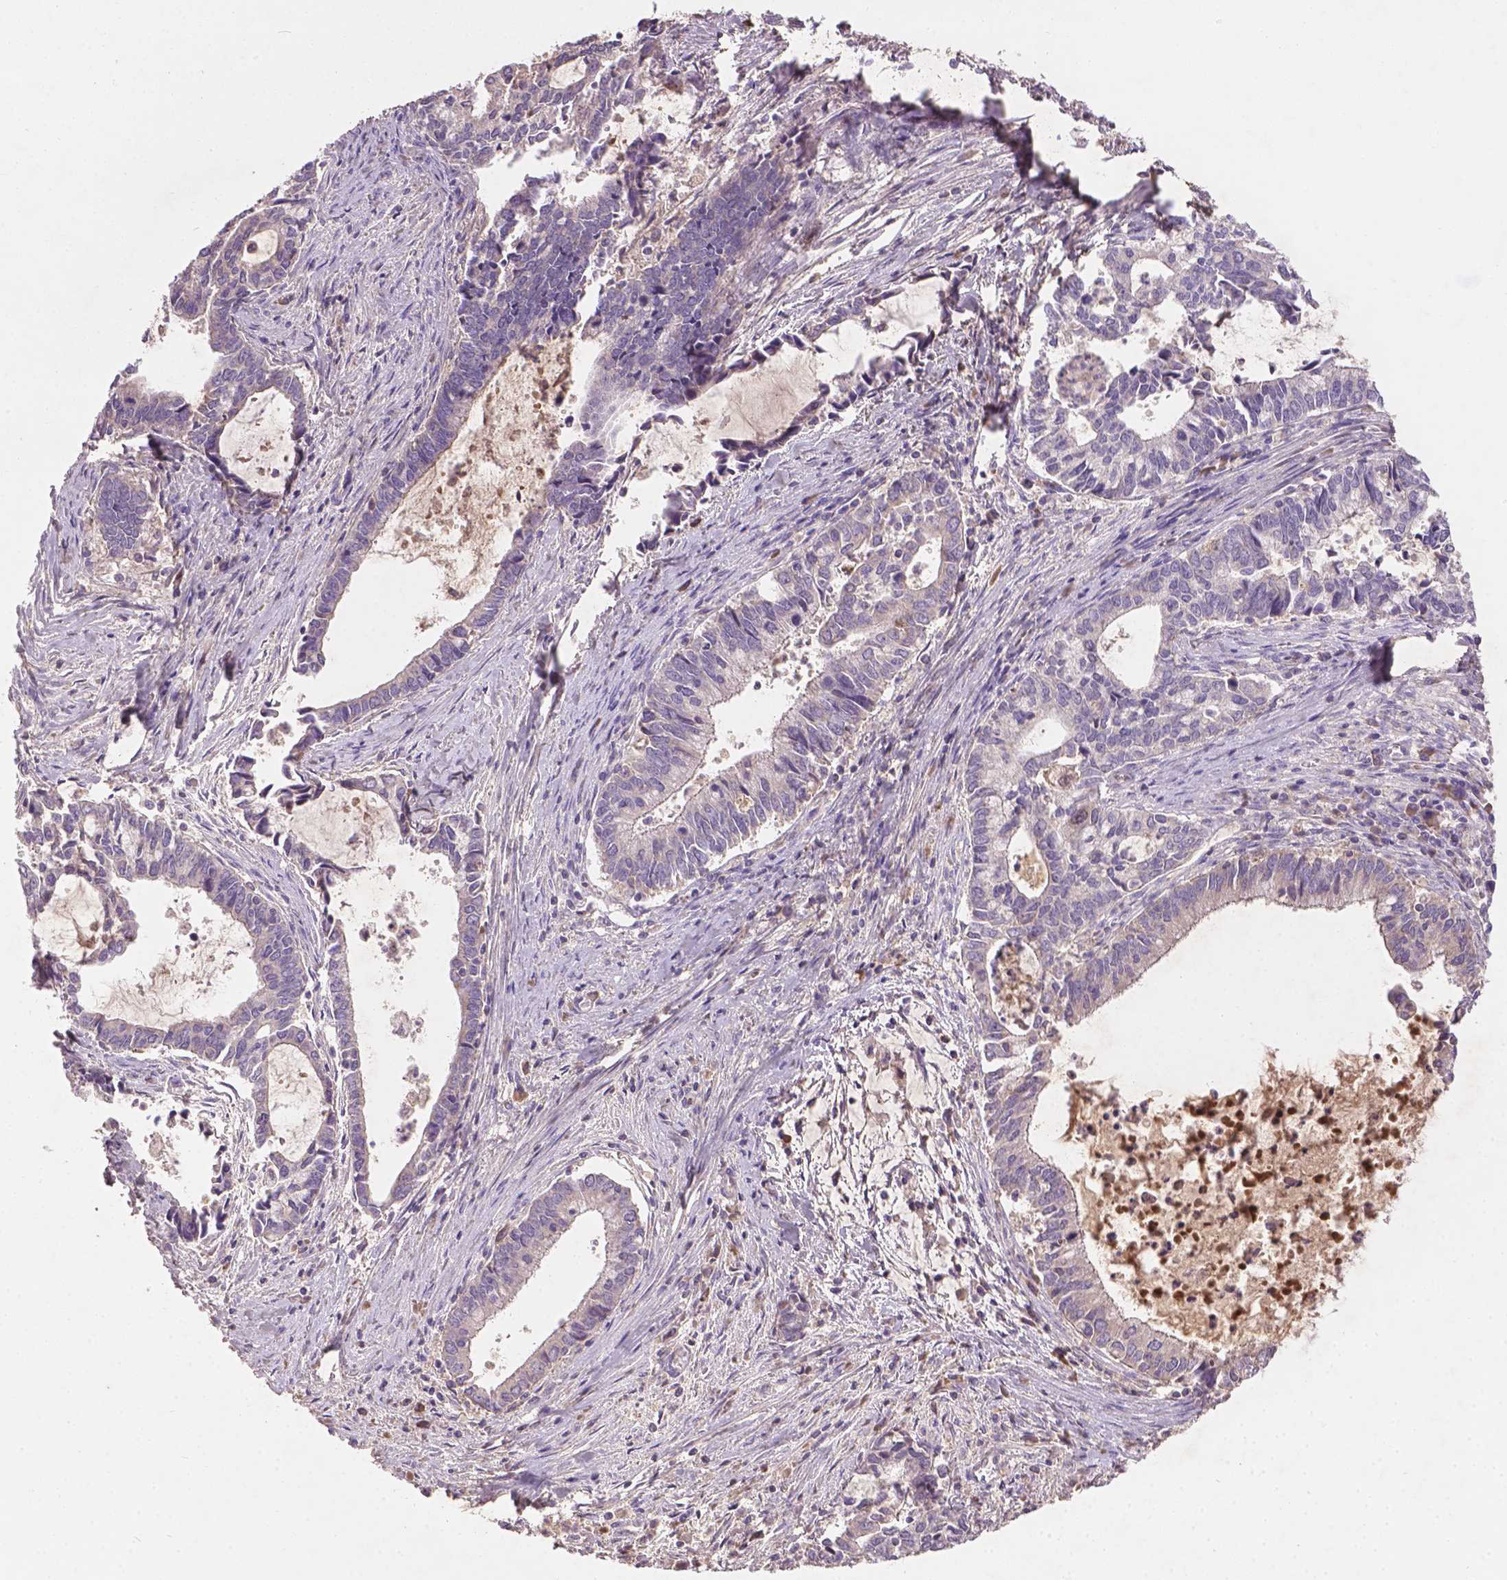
{"staining": {"intensity": "negative", "quantity": "none", "location": "none"}, "tissue": "cervical cancer", "cell_type": "Tumor cells", "image_type": "cancer", "snomed": [{"axis": "morphology", "description": "Adenocarcinoma, NOS"}, {"axis": "topography", "description": "Cervix"}], "caption": "The histopathology image reveals no significant expression in tumor cells of adenocarcinoma (cervical). (DAB immunohistochemistry, high magnification).", "gene": "SOX17", "patient": {"sex": "female", "age": 42}}